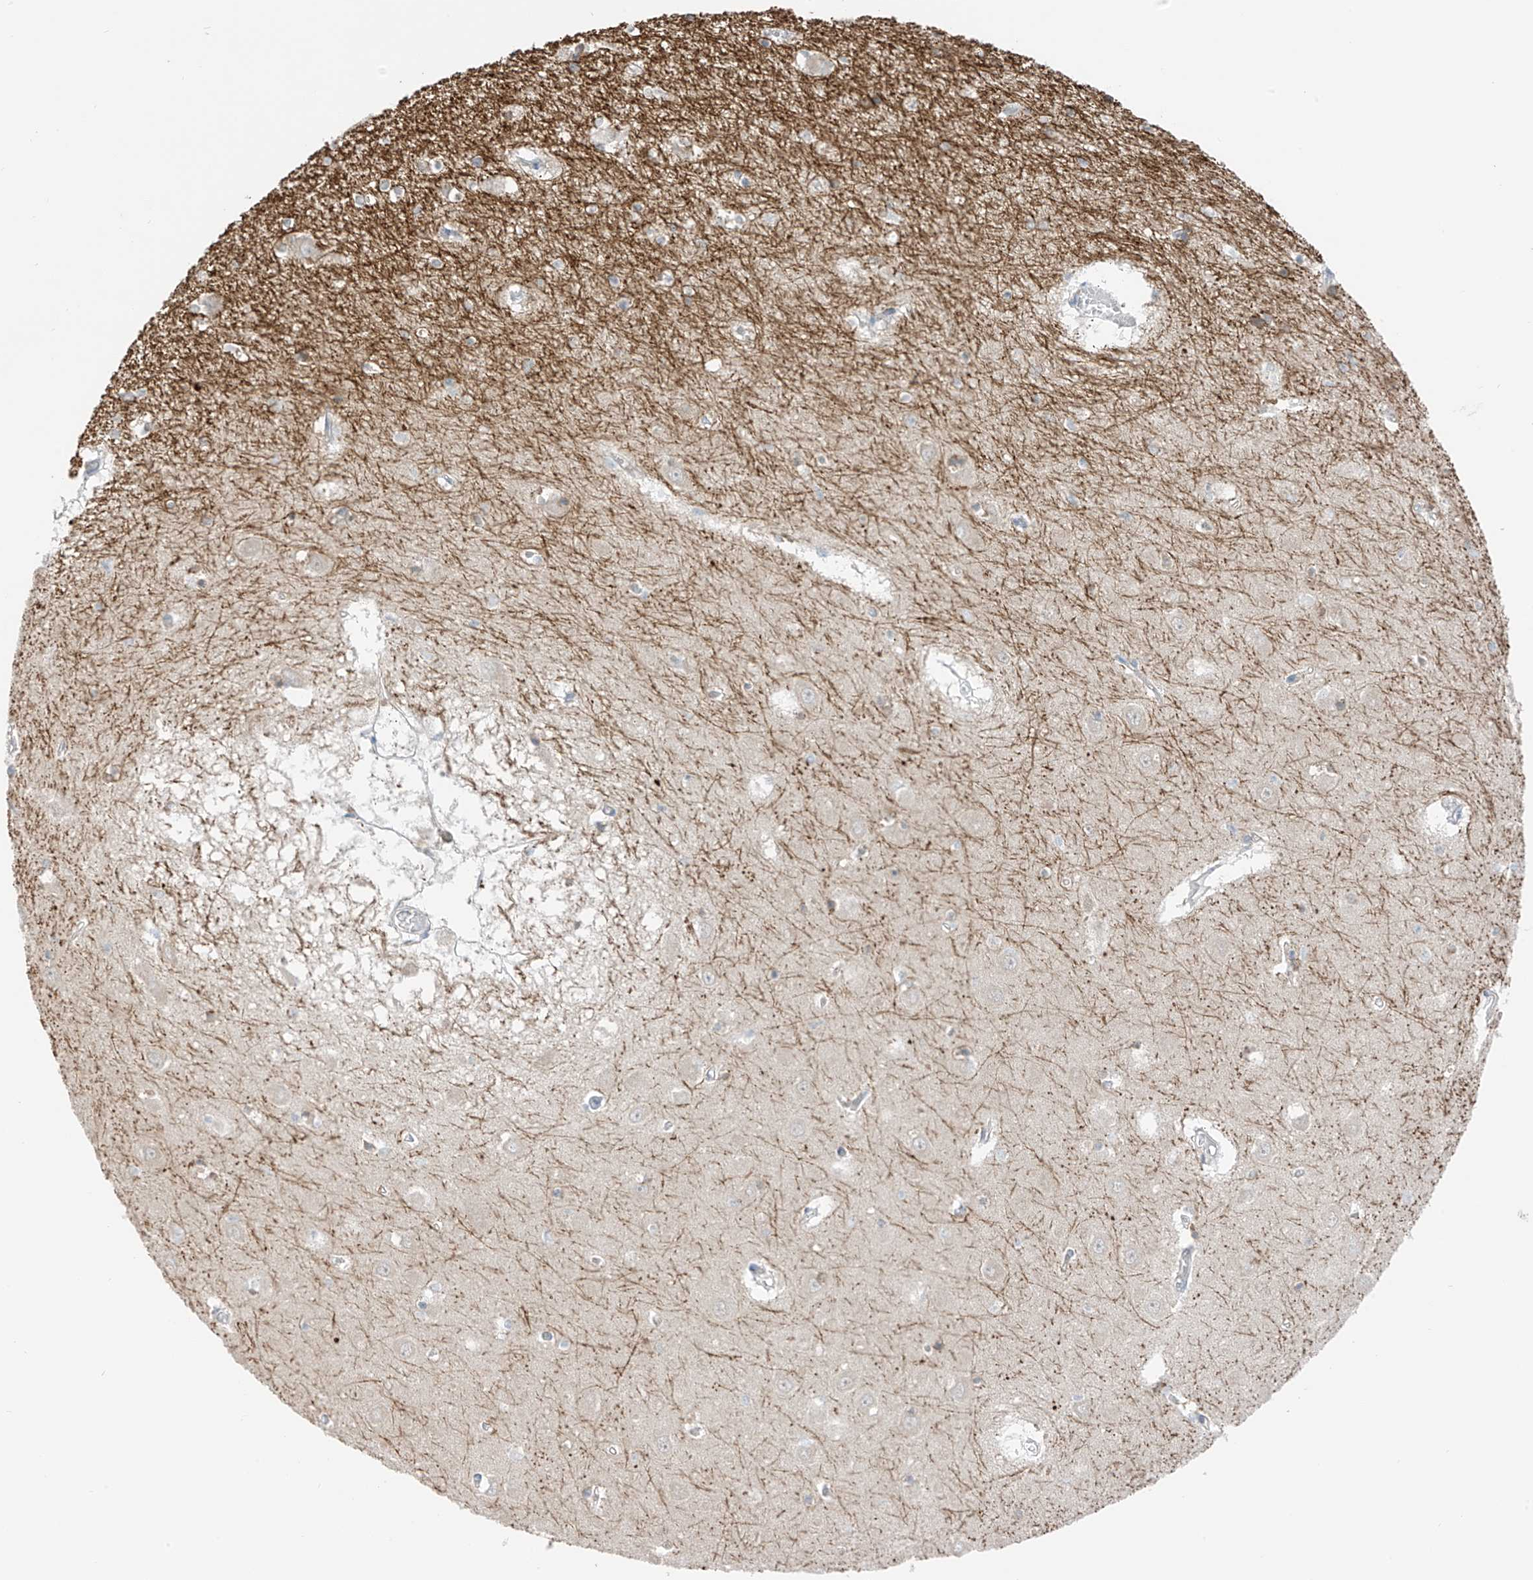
{"staining": {"intensity": "moderate", "quantity": "<25%", "location": "cytoplasmic/membranous"}, "tissue": "hippocampus", "cell_type": "Glial cells", "image_type": "normal", "snomed": [{"axis": "morphology", "description": "Normal tissue, NOS"}, {"axis": "topography", "description": "Hippocampus"}], "caption": "This image reveals immunohistochemistry staining of normal hippocampus, with low moderate cytoplasmic/membranous positivity in about <25% of glial cells.", "gene": "NALCN", "patient": {"sex": "male", "age": 70}}